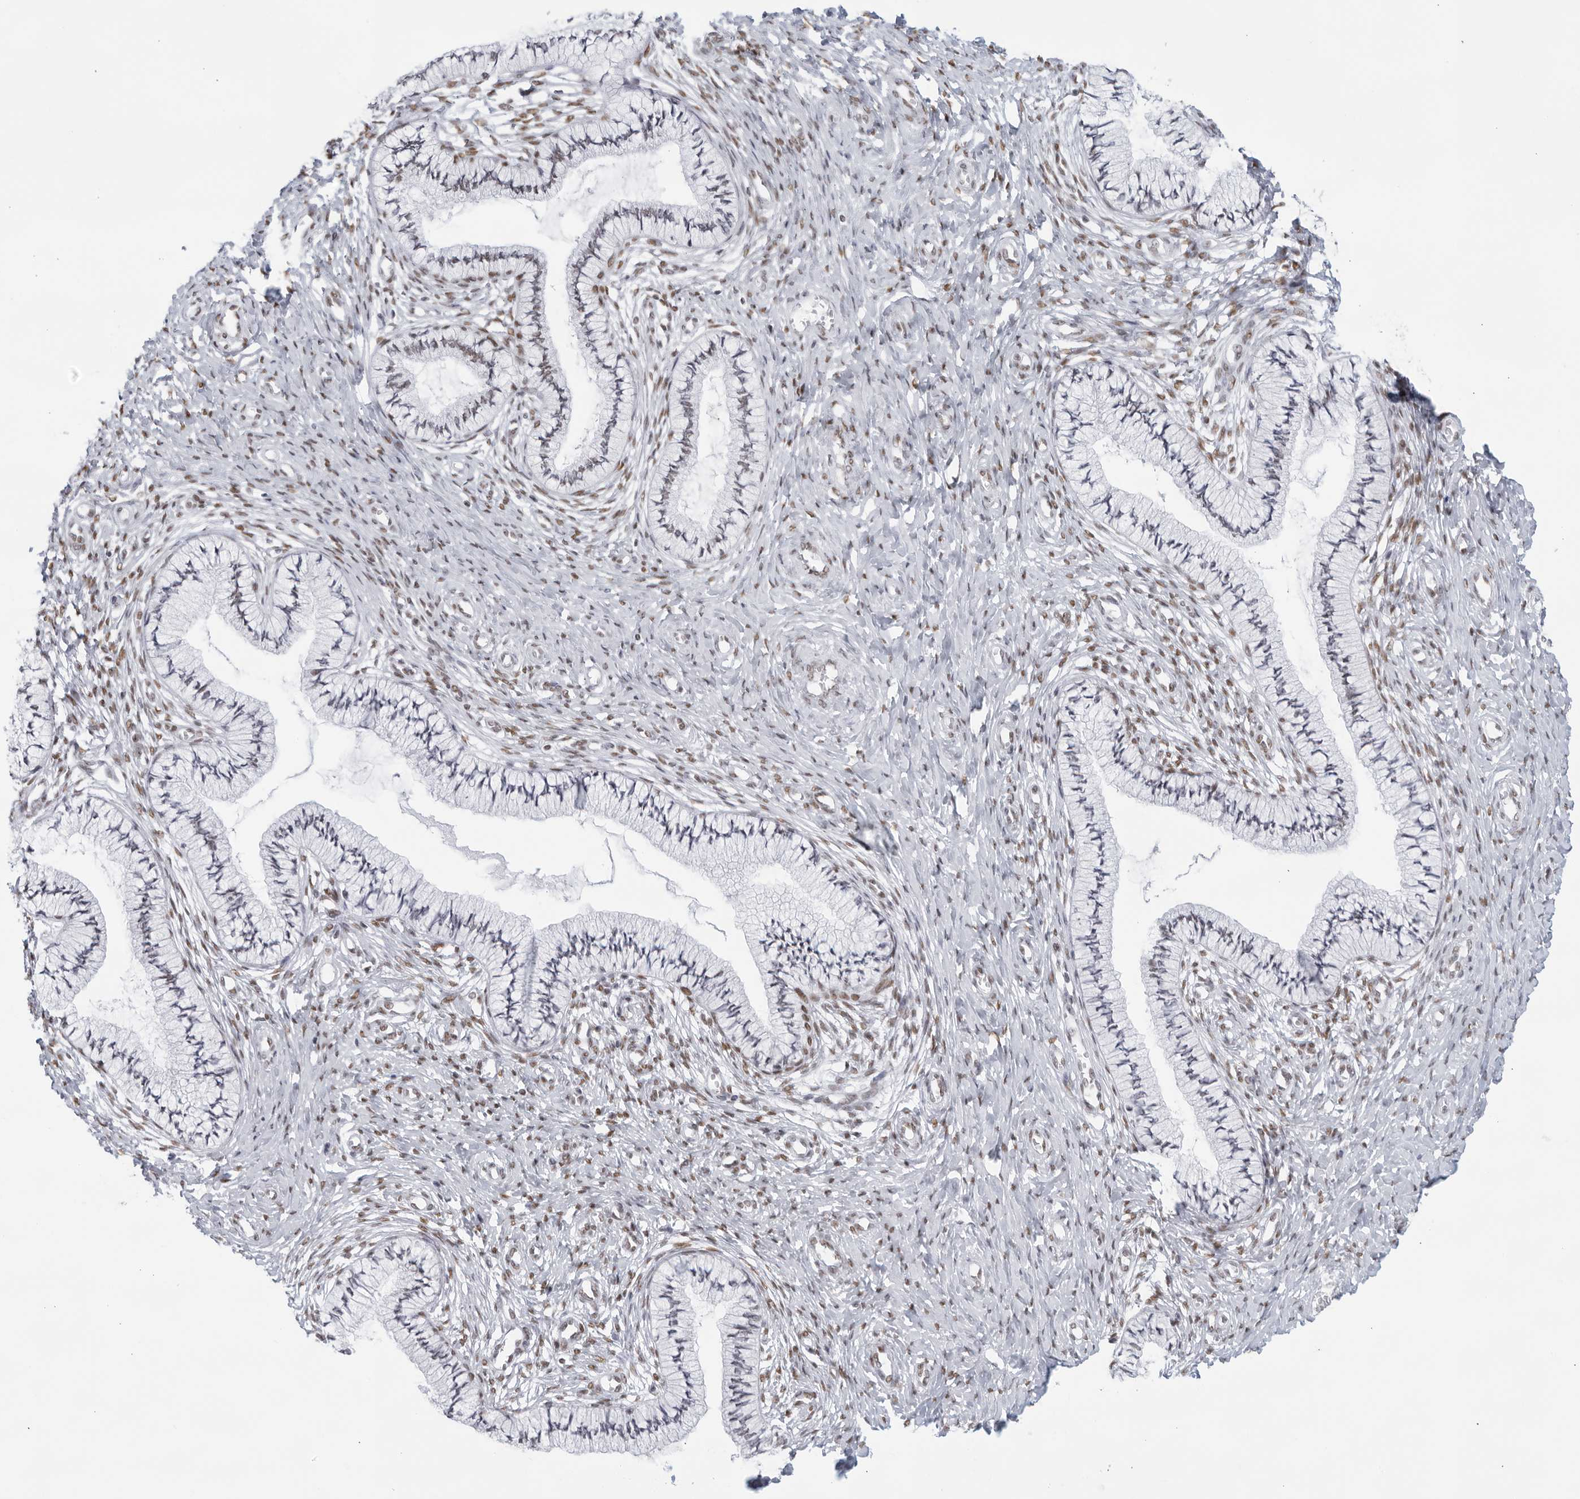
{"staining": {"intensity": "negative", "quantity": "none", "location": "none"}, "tissue": "cervix", "cell_type": "Glandular cells", "image_type": "normal", "snomed": [{"axis": "morphology", "description": "Normal tissue, NOS"}, {"axis": "topography", "description": "Cervix"}], "caption": "High power microscopy micrograph of an IHC photomicrograph of benign cervix, revealing no significant staining in glandular cells.", "gene": "HP1BP3", "patient": {"sex": "female", "age": 36}}